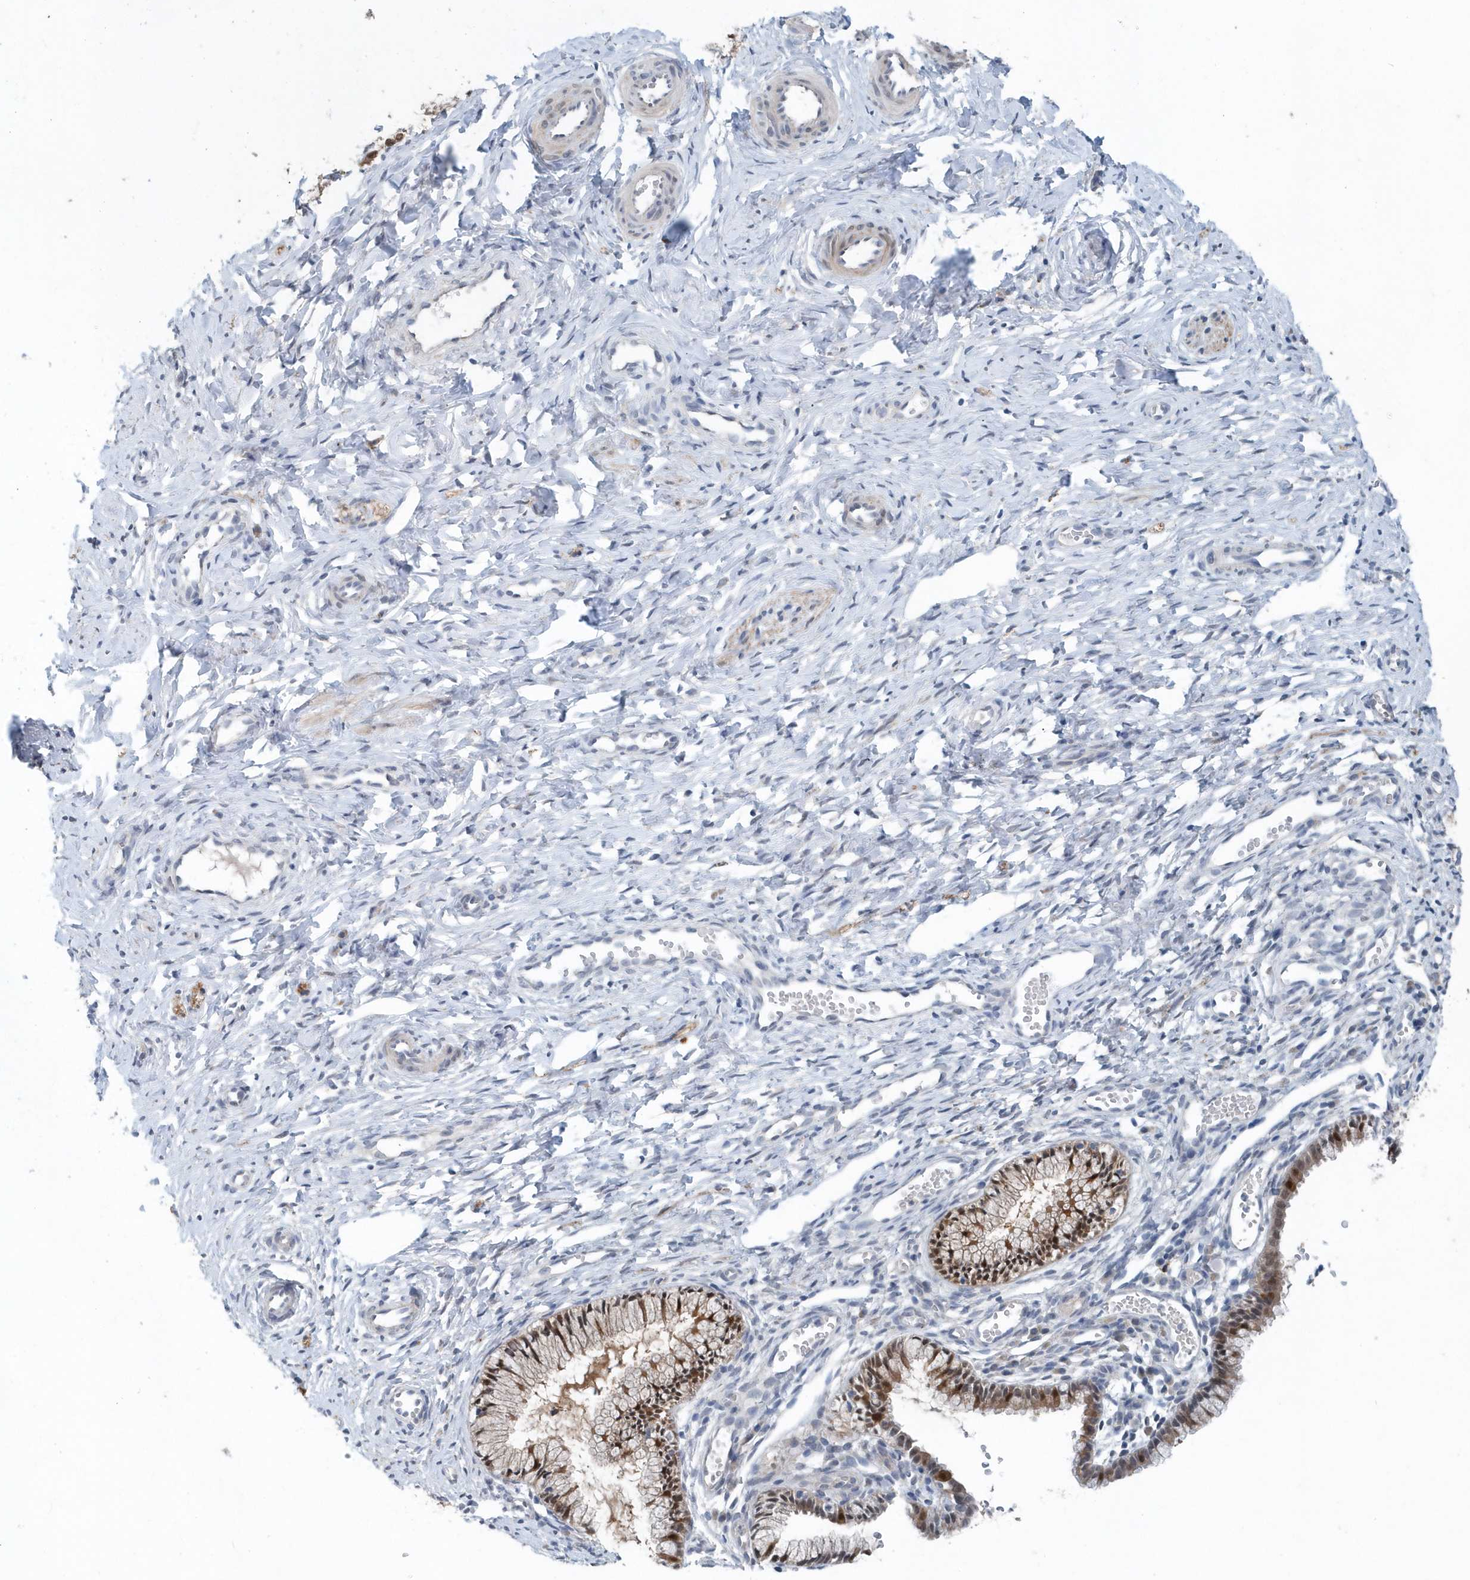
{"staining": {"intensity": "moderate", "quantity": "25%-75%", "location": "cytoplasmic/membranous"}, "tissue": "cervix", "cell_type": "Glandular cells", "image_type": "normal", "snomed": [{"axis": "morphology", "description": "Normal tissue, NOS"}, {"axis": "topography", "description": "Cervix"}], "caption": "Immunohistochemical staining of unremarkable cervix shows 25%-75% levels of moderate cytoplasmic/membranous protein staining in approximately 25%-75% of glandular cells.", "gene": "PFN2", "patient": {"sex": "female", "age": 27}}